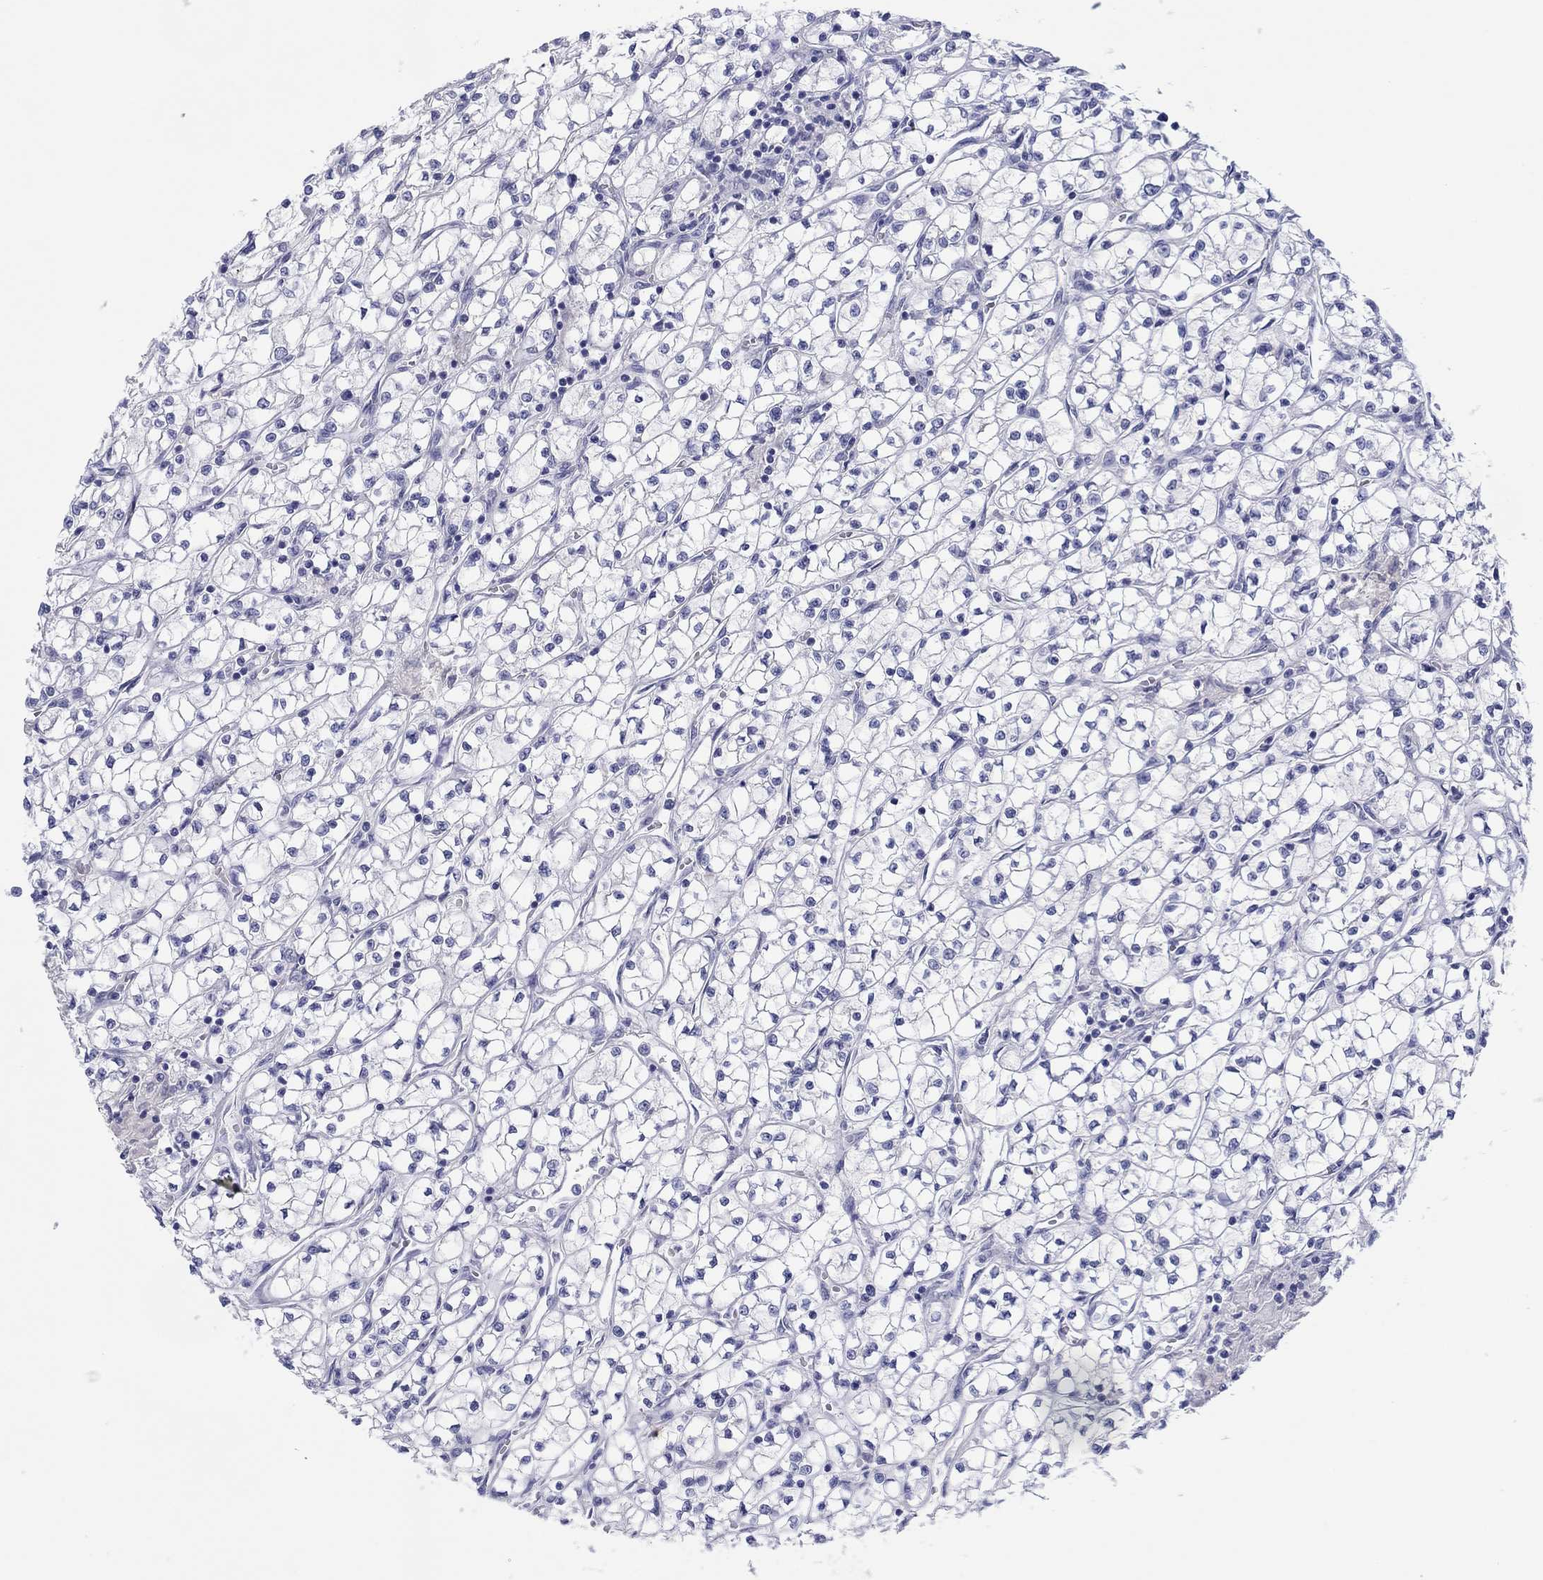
{"staining": {"intensity": "negative", "quantity": "none", "location": "none"}, "tissue": "renal cancer", "cell_type": "Tumor cells", "image_type": "cancer", "snomed": [{"axis": "morphology", "description": "Adenocarcinoma, NOS"}, {"axis": "topography", "description": "Kidney"}], "caption": "Protein analysis of renal adenocarcinoma exhibits no significant positivity in tumor cells.", "gene": "ERICH3", "patient": {"sex": "female", "age": 64}}